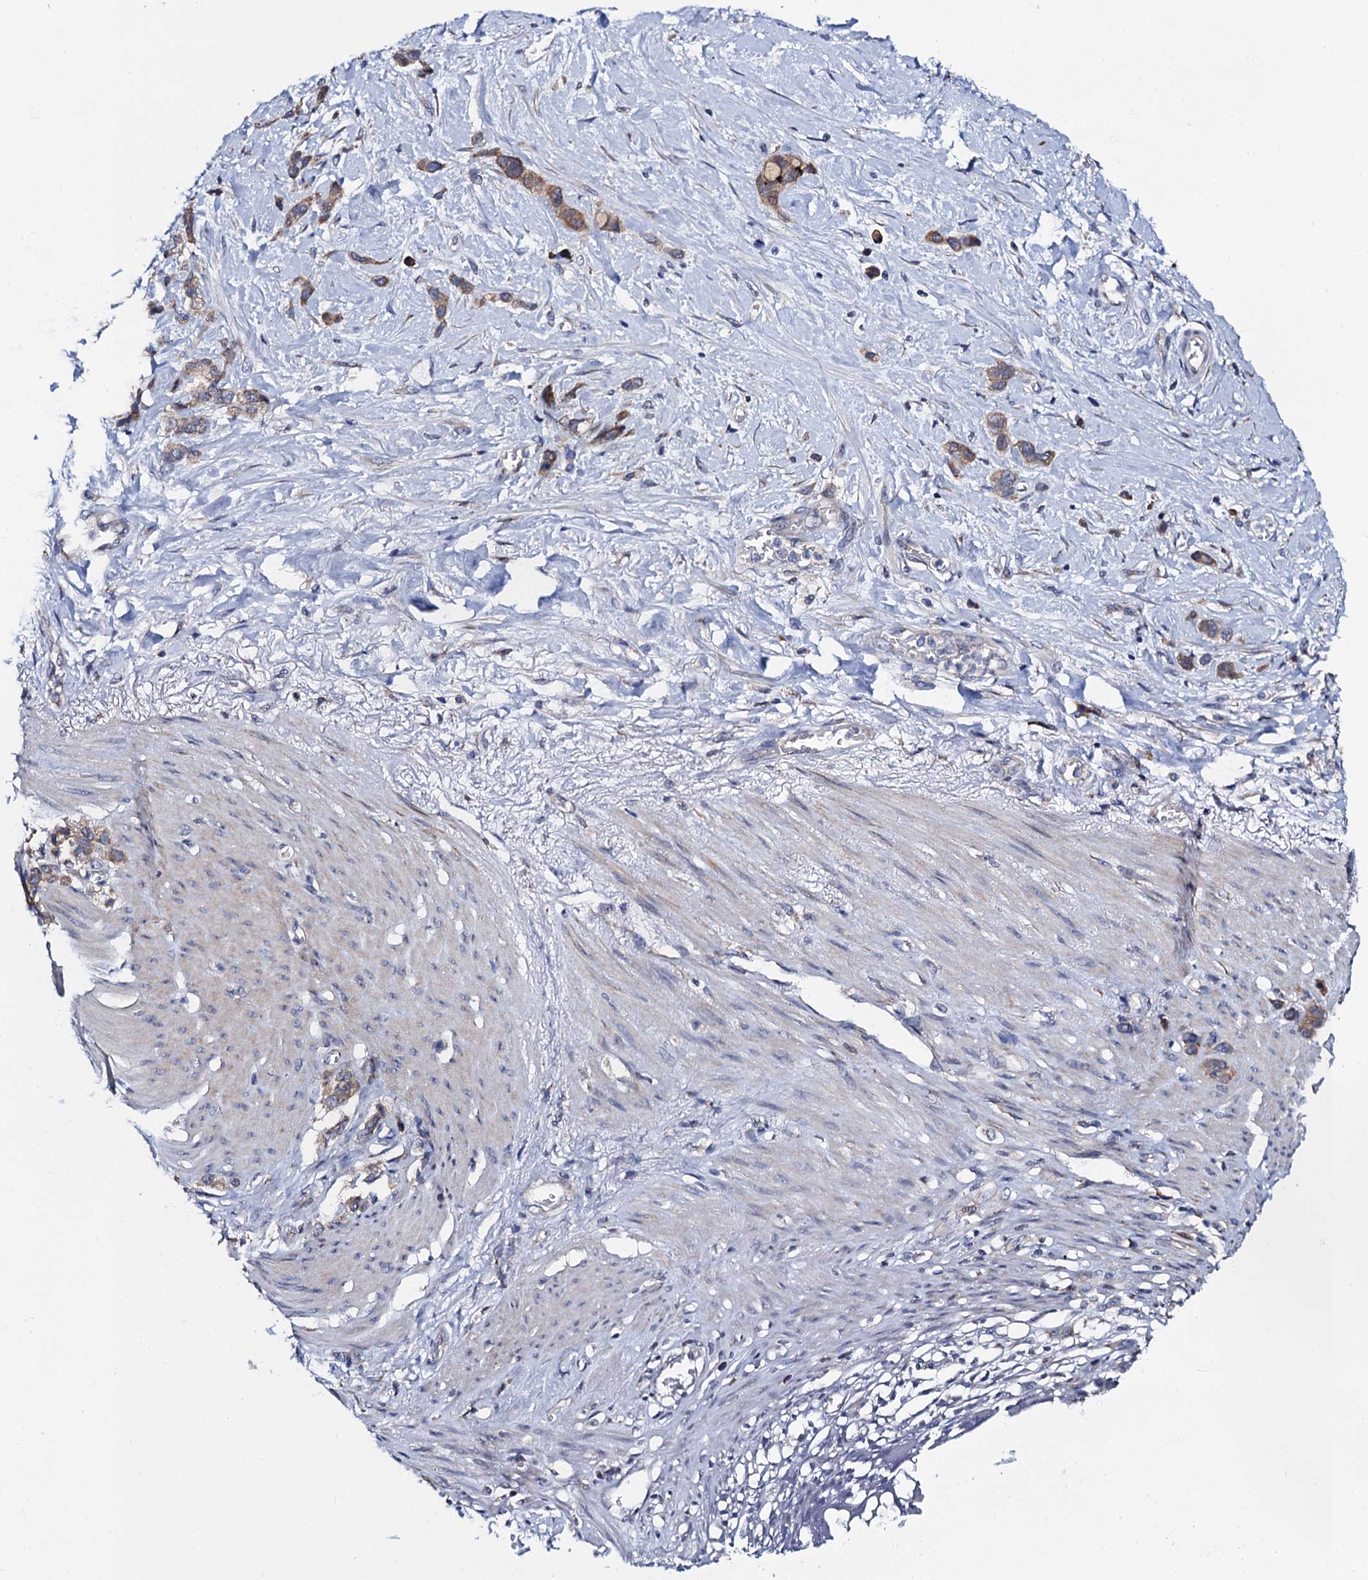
{"staining": {"intensity": "moderate", "quantity": ">75%", "location": "cytoplasmic/membranous"}, "tissue": "stomach cancer", "cell_type": "Tumor cells", "image_type": "cancer", "snomed": [{"axis": "morphology", "description": "Adenocarcinoma, NOS"}, {"axis": "morphology", "description": "Adenocarcinoma, High grade"}, {"axis": "topography", "description": "Stomach, upper"}, {"axis": "topography", "description": "Stomach, lower"}], "caption": "This is an image of IHC staining of stomach cancer (adenocarcinoma (high-grade)), which shows moderate positivity in the cytoplasmic/membranous of tumor cells.", "gene": "PGLS", "patient": {"sex": "female", "age": 65}}